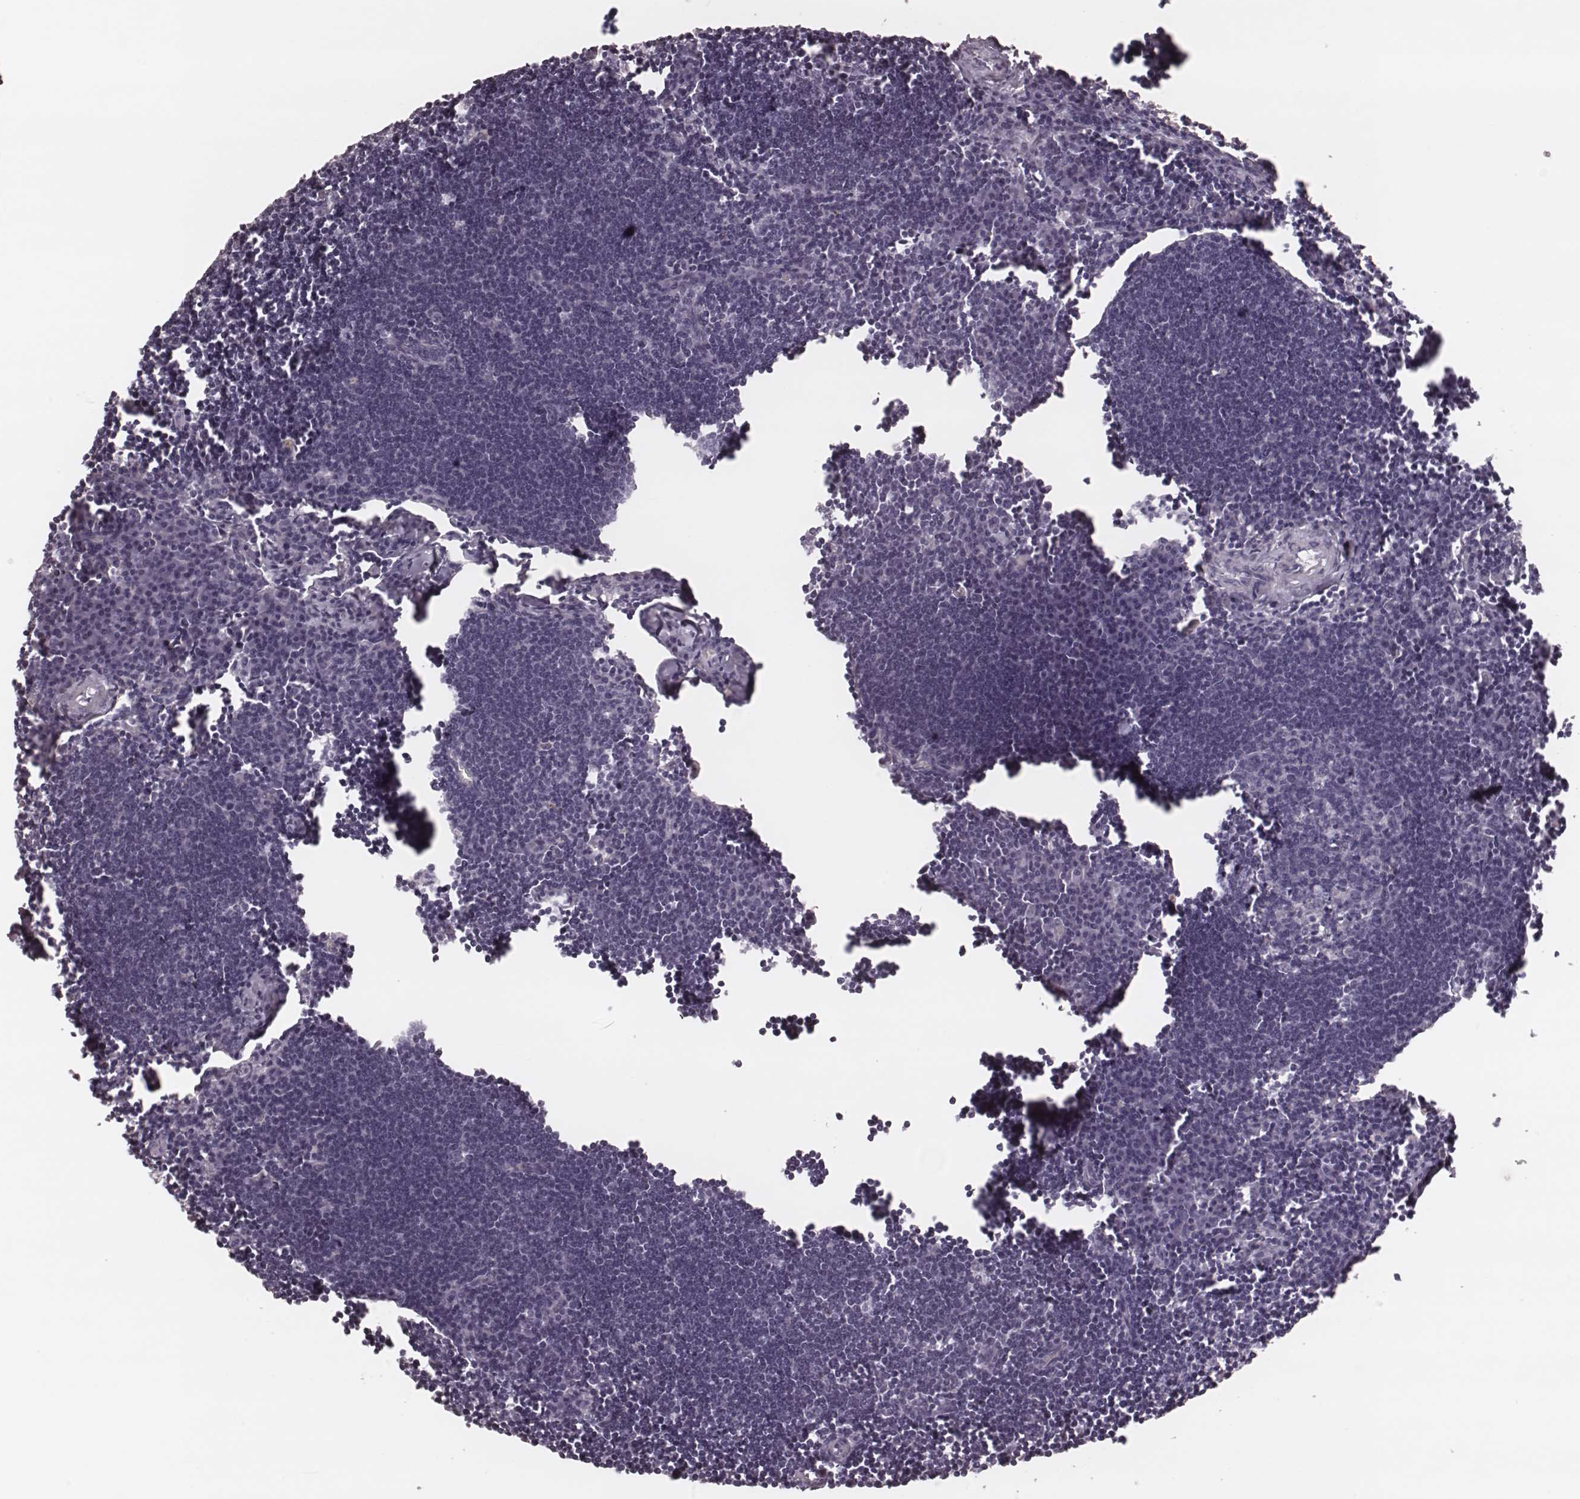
{"staining": {"intensity": "negative", "quantity": "none", "location": "none"}, "tissue": "lymph node", "cell_type": "Germinal center cells", "image_type": "normal", "snomed": [{"axis": "morphology", "description": "Normal tissue, NOS"}, {"axis": "topography", "description": "Lymph node"}], "caption": "High magnification brightfield microscopy of unremarkable lymph node stained with DAB (brown) and counterstained with hematoxylin (blue): germinal center cells show no significant staining. (DAB (3,3'-diaminobenzidine) immunohistochemistry visualized using brightfield microscopy, high magnification).", "gene": "KRT74", "patient": {"sex": "male", "age": 55}}